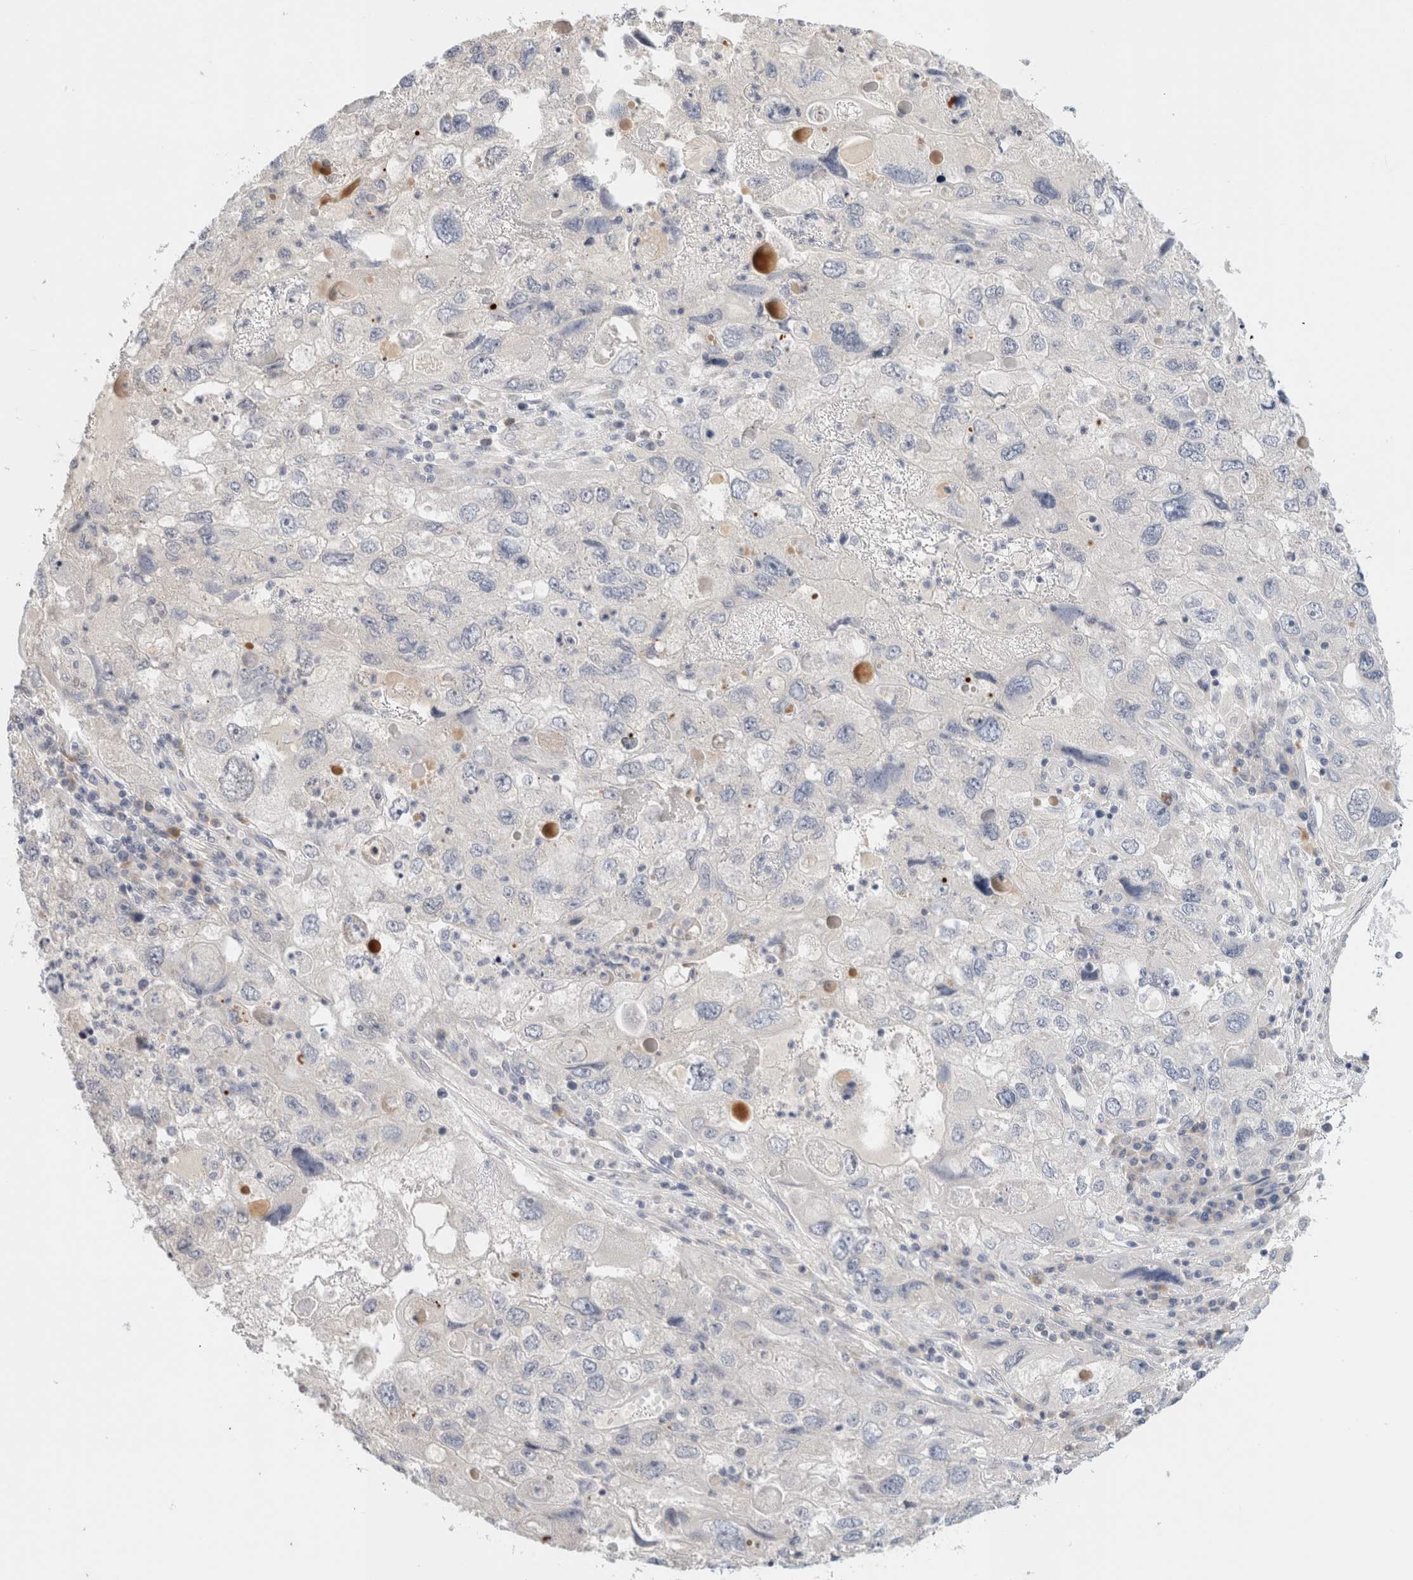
{"staining": {"intensity": "negative", "quantity": "none", "location": "none"}, "tissue": "endometrial cancer", "cell_type": "Tumor cells", "image_type": "cancer", "snomed": [{"axis": "morphology", "description": "Adenocarcinoma, NOS"}, {"axis": "topography", "description": "Endometrium"}], "caption": "IHC of human adenocarcinoma (endometrial) exhibits no staining in tumor cells. Brightfield microscopy of immunohistochemistry stained with DAB (brown) and hematoxylin (blue), captured at high magnification.", "gene": "SPRTN", "patient": {"sex": "female", "age": 49}}